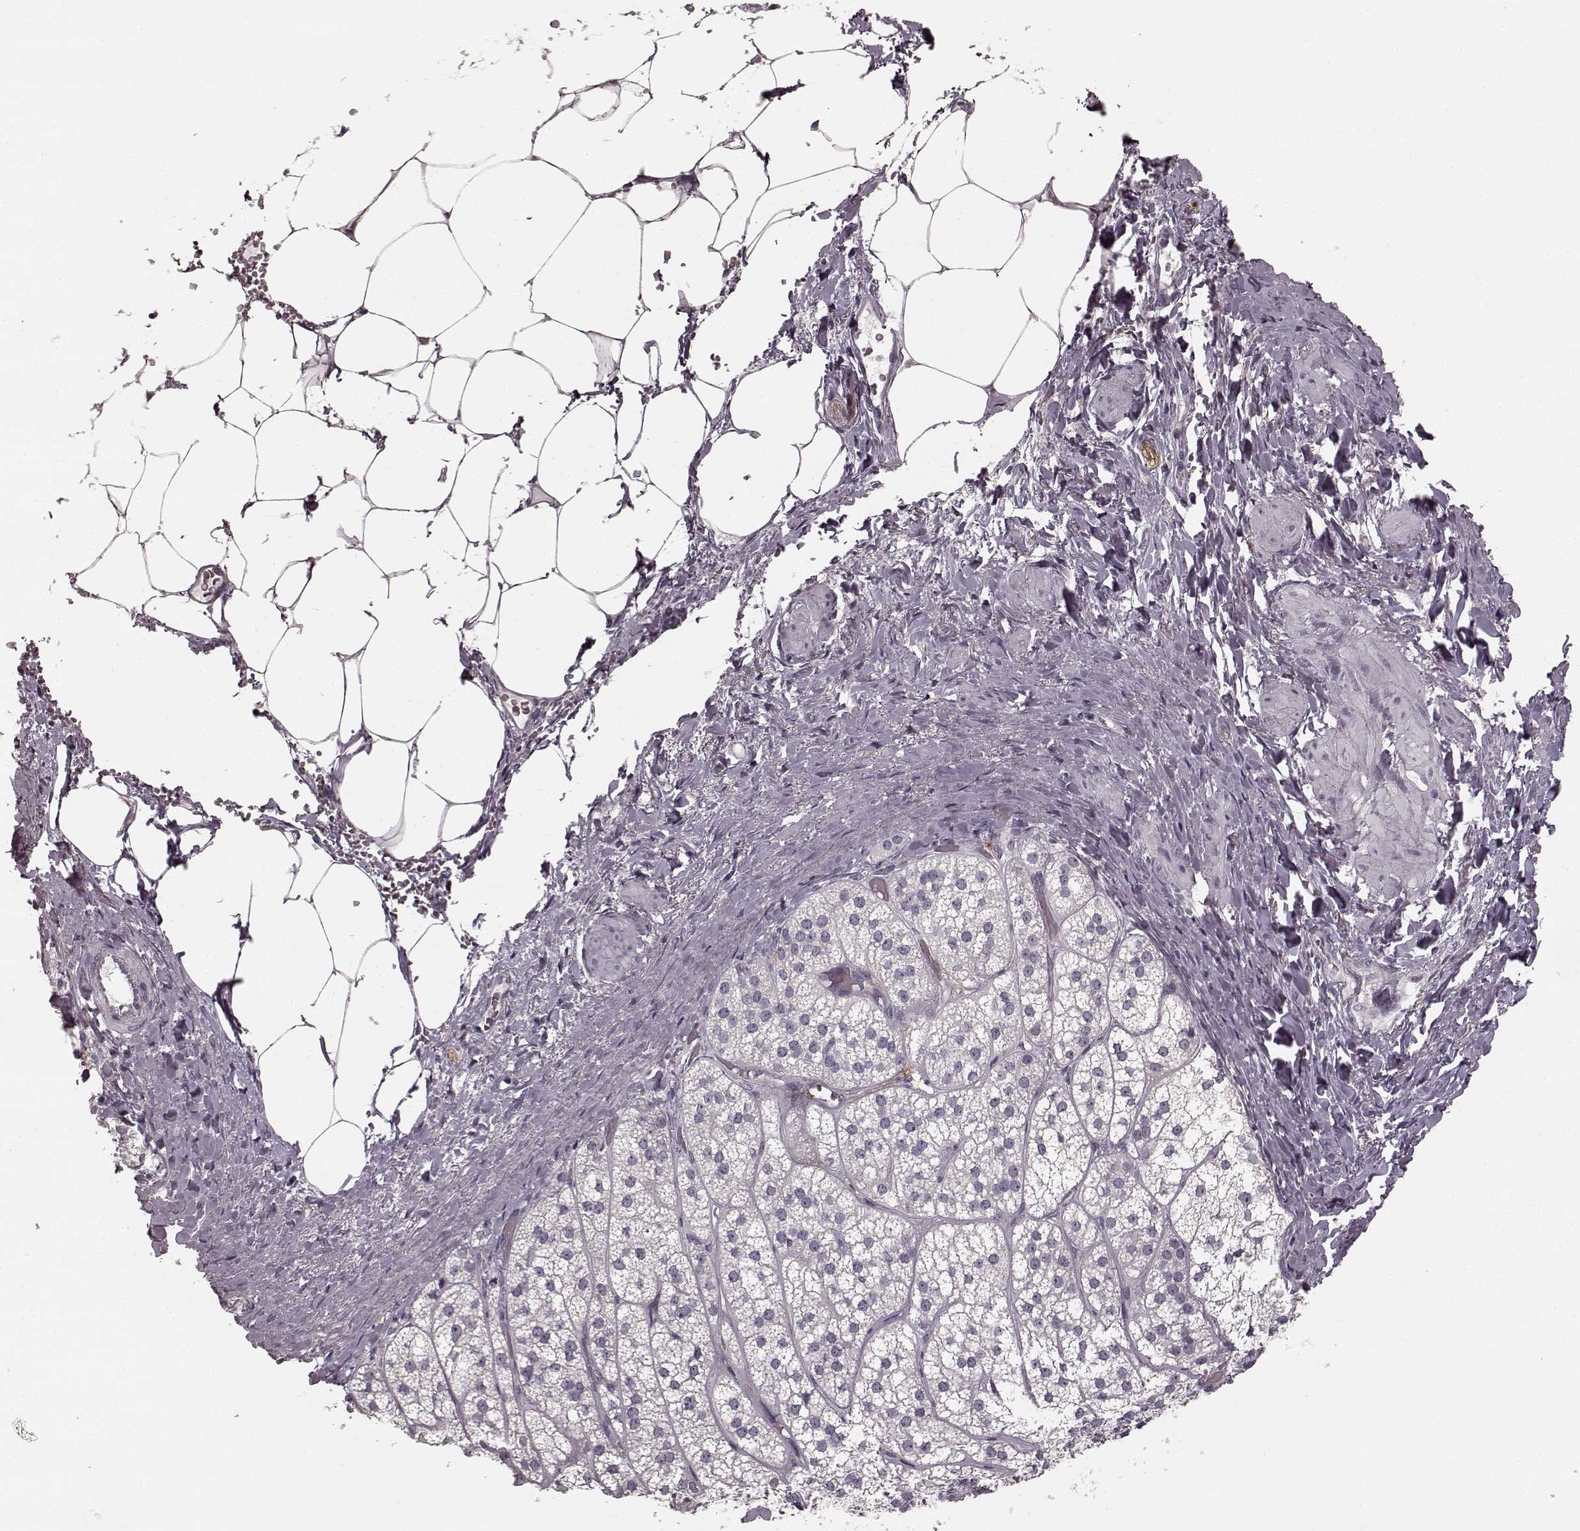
{"staining": {"intensity": "moderate", "quantity": "<25%", "location": "cytoplasmic/membranous"}, "tissue": "adrenal gland", "cell_type": "Glandular cells", "image_type": "normal", "snomed": [{"axis": "morphology", "description": "Normal tissue, NOS"}, {"axis": "topography", "description": "Adrenal gland"}], "caption": "IHC staining of unremarkable adrenal gland, which shows low levels of moderate cytoplasmic/membranous staining in about <25% of glandular cells indicating moderate cytoplasmic/membranous protein expression. The staining was performed using DAB (brown) for protein detection and nuclei were counterstained in hematoxylin (blue).", "gene": "PRKCE", "patient": {"sex": "female", "age": 60}}